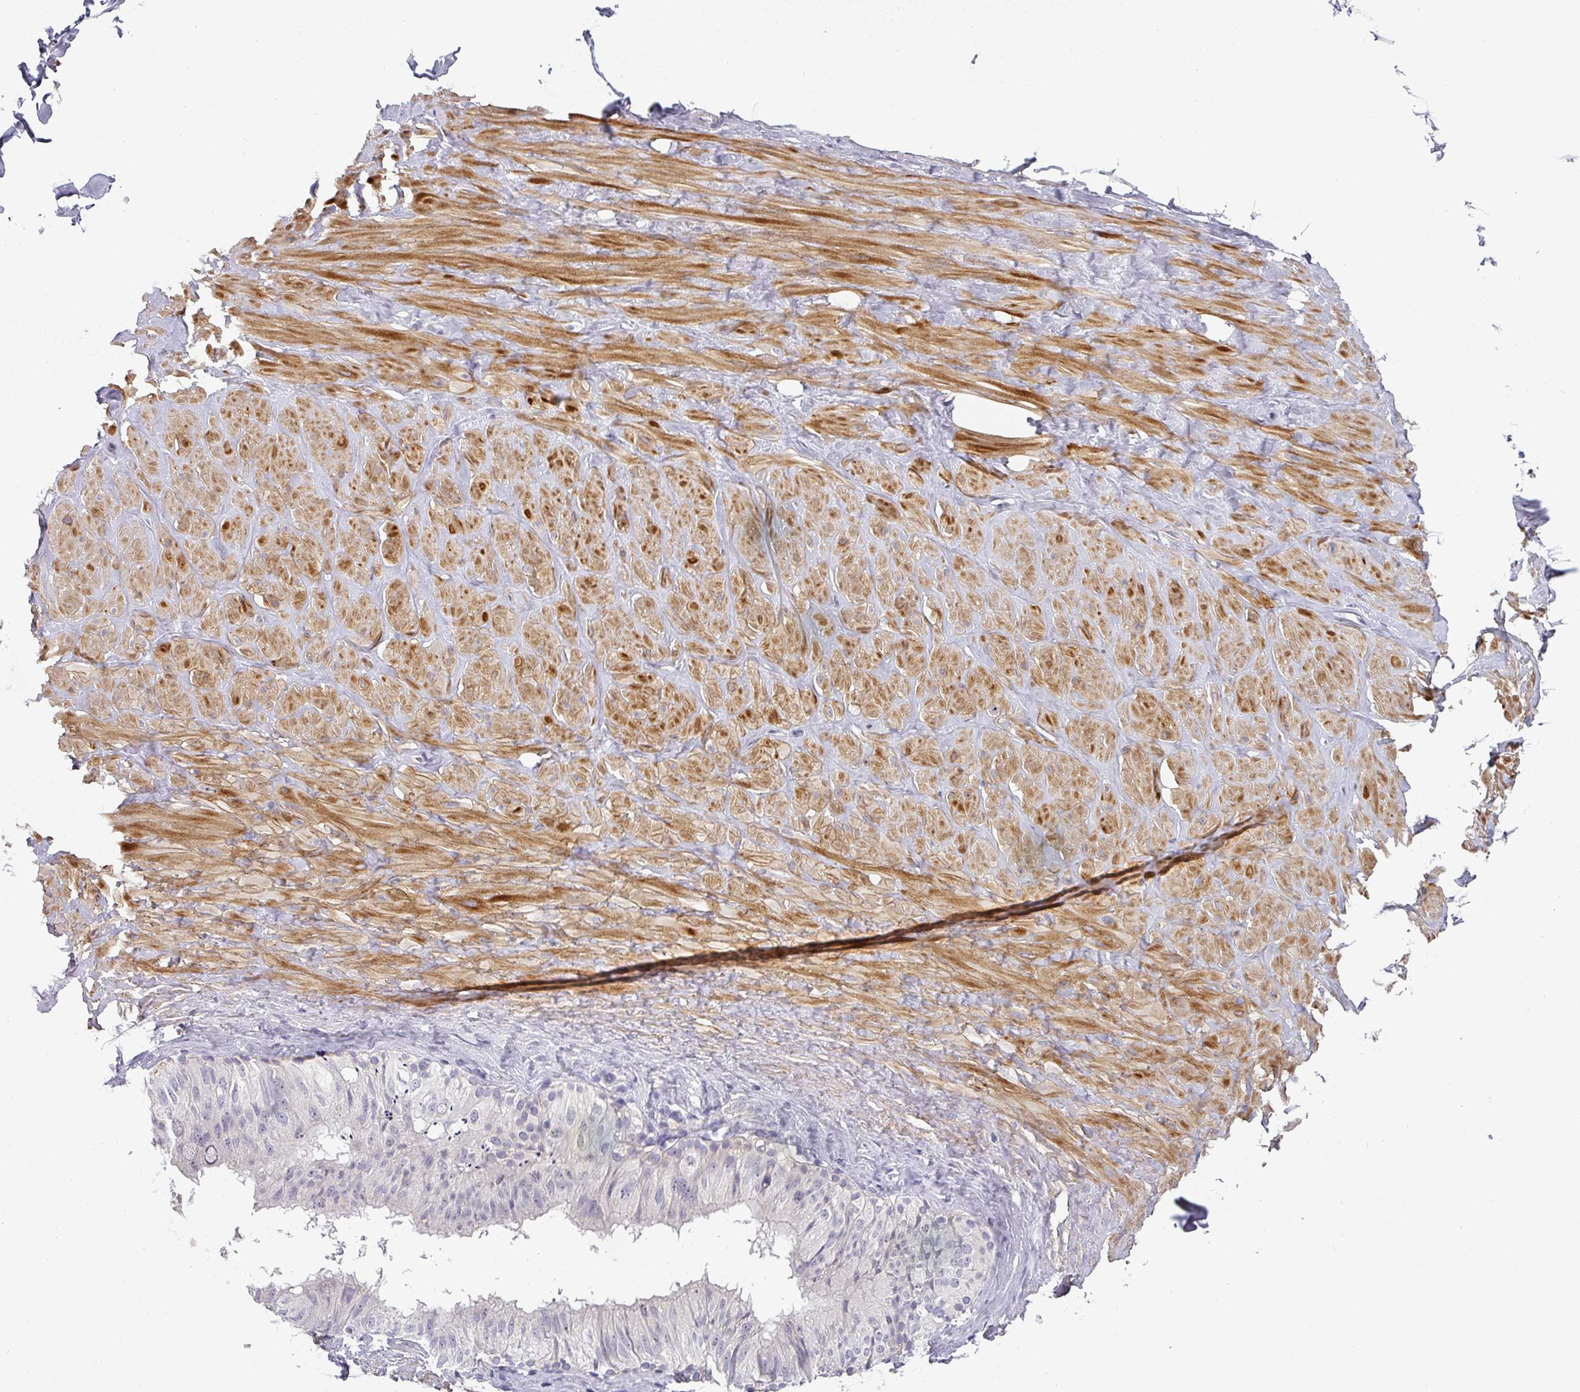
{"staining": {"intensity": "negative", "quantity": "none", "location": "none"}, "tissue": "adipose tissue", "cell_type": "Adipocytes", "image_type": "normal", "snomed": [{"axis": "morphology", "description": "Normal tissue, NOS"}, {"axis": "topography", "description": "Soft tissue"}, {"axis": "topography", "description": "Adipose tissue"}, {"axis": "topography", "description": "Vascular tissue"}, {"axis": "topography", "description": "Peripheral nerve tissue"}], "caption": "Immunohistochemical staining of normal human adipose tissue demonstrates no significant staining in adipocytes. (Brightfield microscopy of DAB immunohistochemistry (IHC) at high magnification).", "gene": "BTLA", "patient": {"sex": "male", "age": 46}}